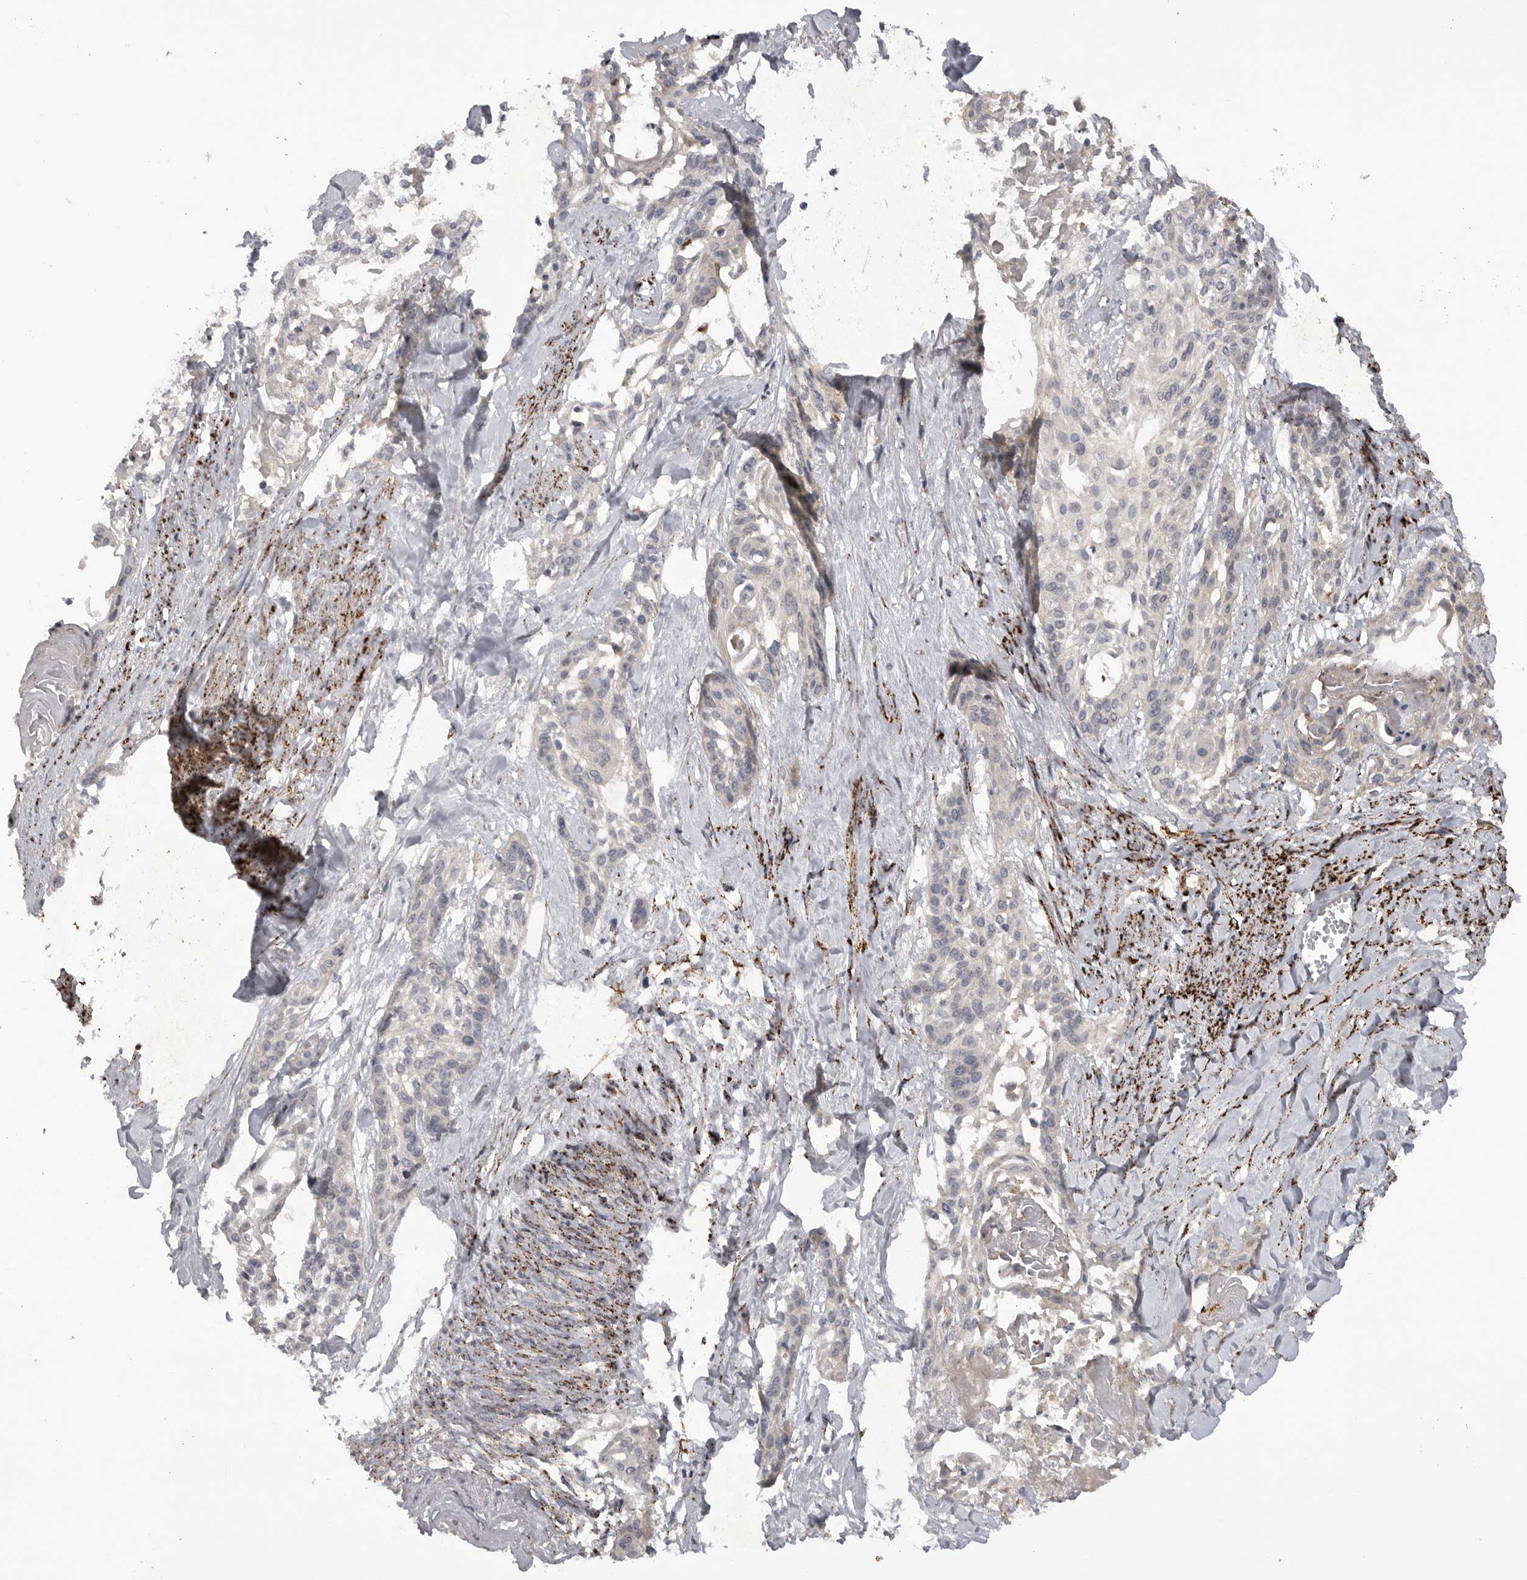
{"staining": {"intensity": "negative", "quantity": "none", "location": "none"}, "tissue": "cervical cancer", "cell_type": "Tumor cells", "image_type": "cancer", "snomed": [{"axis": "morphology", "description": "Squamous cell carcinoma, NOS"}, {"axis": "topography", "description": "Cervix"}], "caption": "Tumor cells show no significant expression in cervical squamous cell carcinoma.", "gene": "DHDDS", "patient": {"sex": "female", "age": 57}}